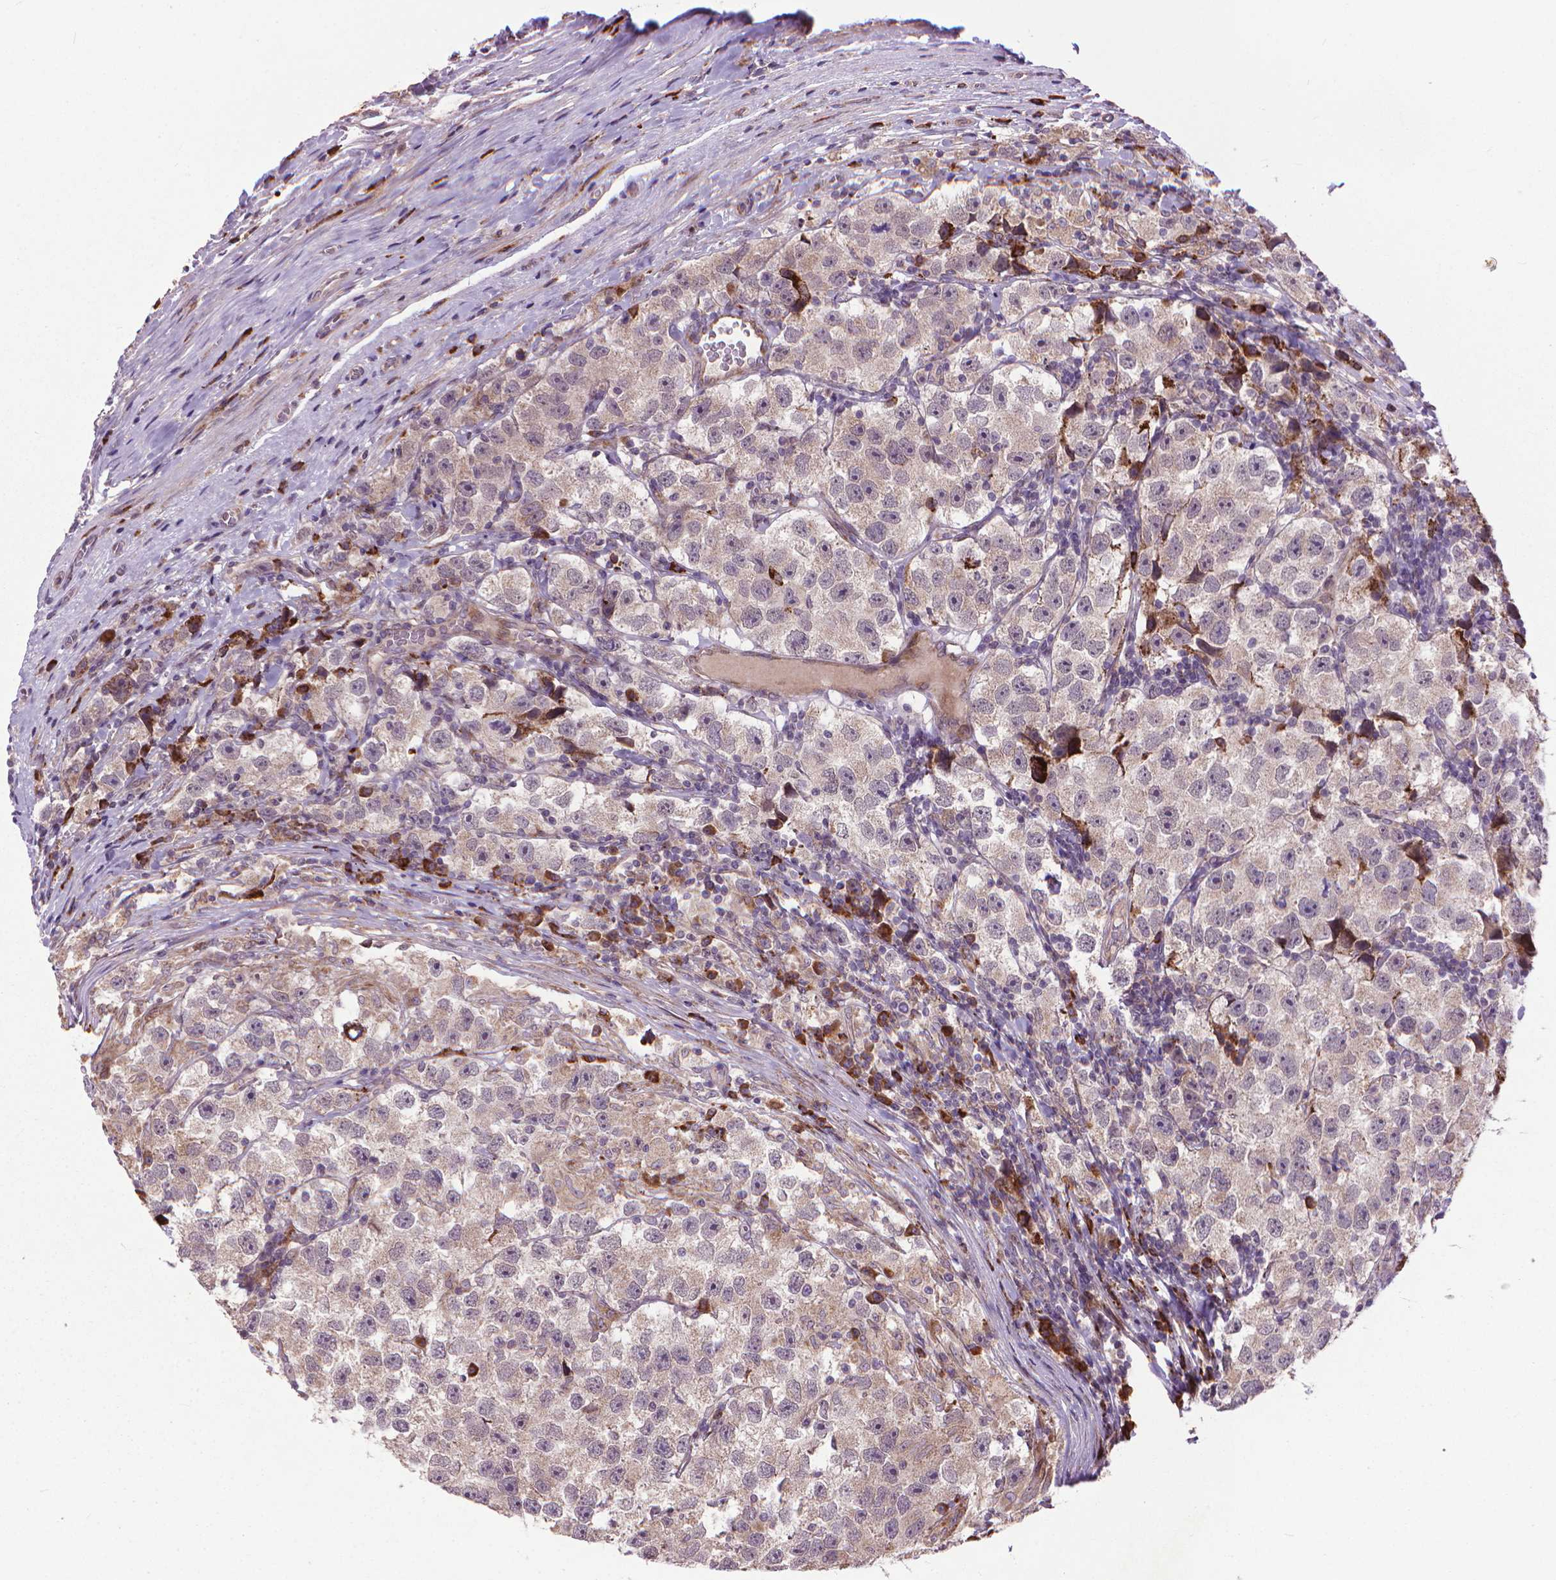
{"staining": {"intensity": "weak", "quantity": "25%-75%", "location": "cytoplasmic/membranous"}, "tissue": "testis cancer", "cell_type": "Tumor cells", "image_type": "cancer", "snomed": [{"axis": "morphology", "description": "Seminoma, NOS"}, {"axis": "topography", "description": "Testis"}], "caption": "Tumor cells exhibit low levels of weak cytoplasmic/membranous expression in approximately 25%-75% of cells in human testis seminoma.", "gene": "MYH14", "patient": {"sex": "male", "age": 26}}